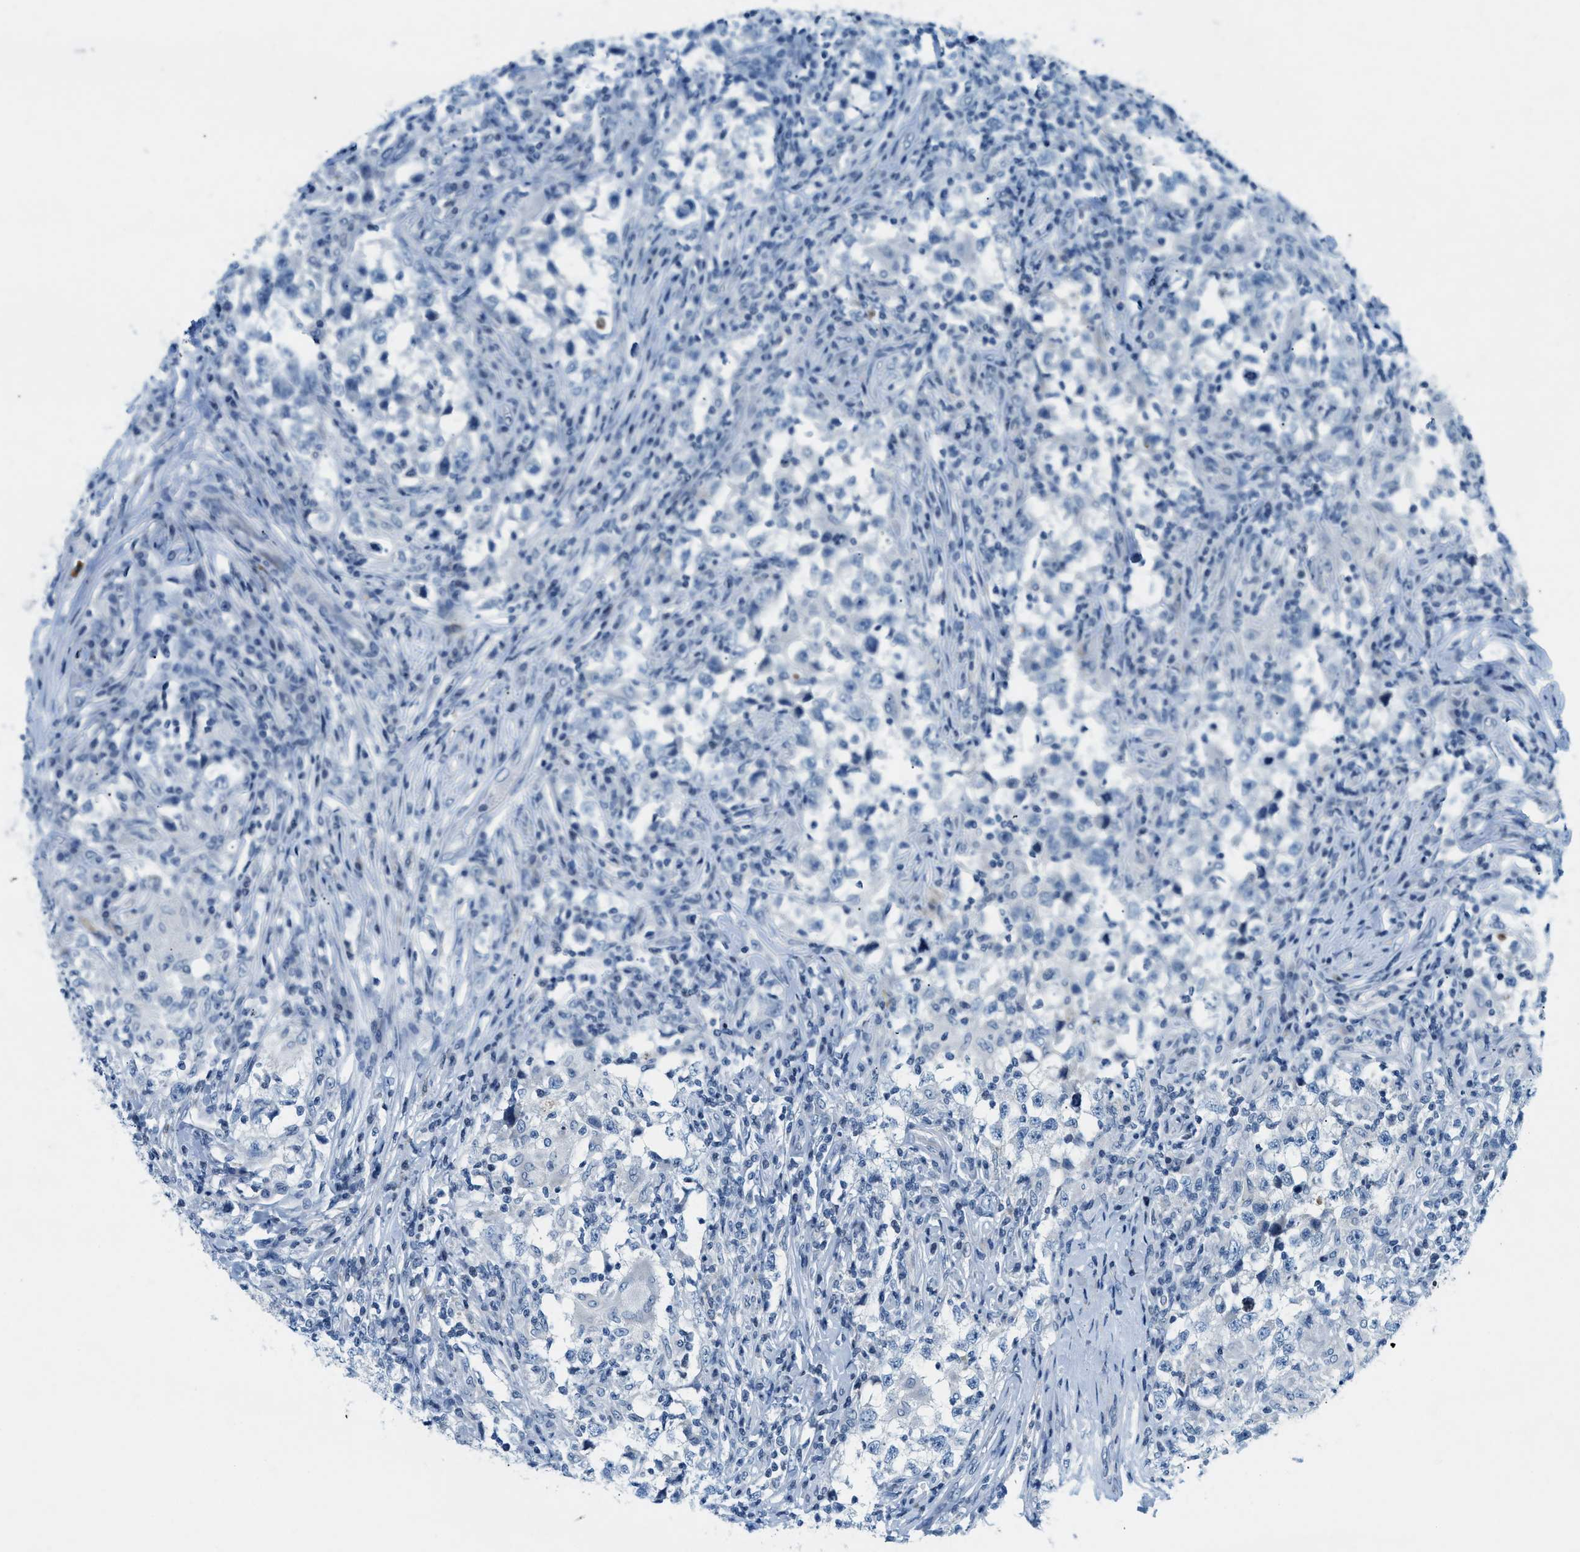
{"staining": {"intensity": "negative", "quantity": "none", "location": "none"}, "tissue": "testis cancer", "cell_type": "Tumor cells", "image_type": "cancer", "snomed": [{"axis": "morphology", "description": "Carcinoma, Embryonal, NOS"}, {"axis": "topography", "description": "Testis"}], "caption": "Immunohistochemistry of human testis cancer reveals no expression in tumor cells.", "gene": "UVRAG", "patient": {"sex": "male", "age": 21}}